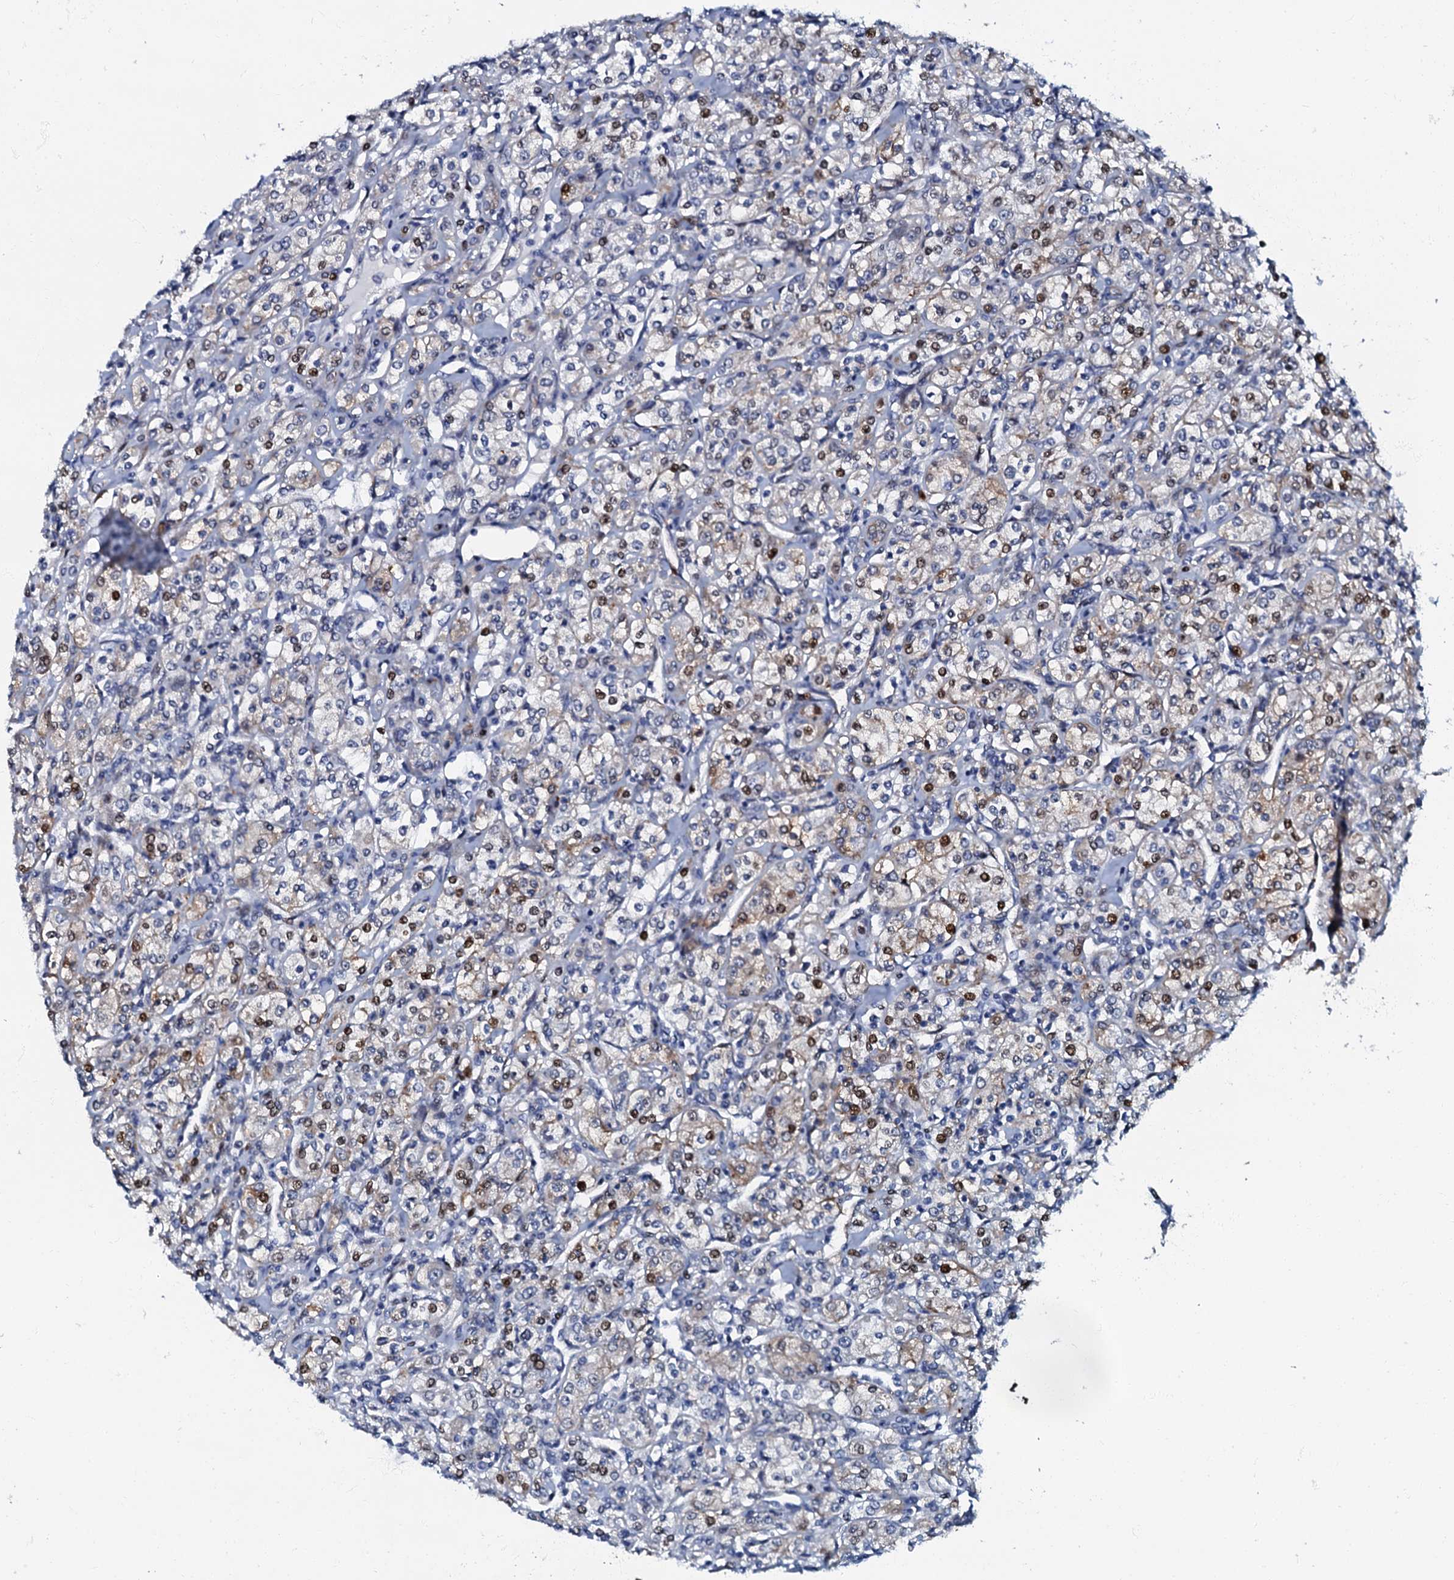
{"staining": {"intensity": "moderate", "quantity": "<25%", "location": "cytoplasmic/membranous,nuclear"}, "tissue": "renal cancer", "cell_type": "Tumor cells", "image_type": "cancer", "snomed": [{"axis": "morphology", "description": "Adenocarcinoma, NOS"}, {"axis": "topography", "description": "Kidney"}], "caption": "Protein staining by immunohistochemistry reveals moderate cytoplasmic/membranous and nuclear expression in approximately <25% of tumor cells in renal cancer. The protein of interest is stained brown, and the nuclei are stained in blue (DAB (3,3'-diaminobenzidine) IHC with brightfield microscopy, high magnification).", "gene": "MFSD5", "patient": {"sex": "male", "age": 77}}